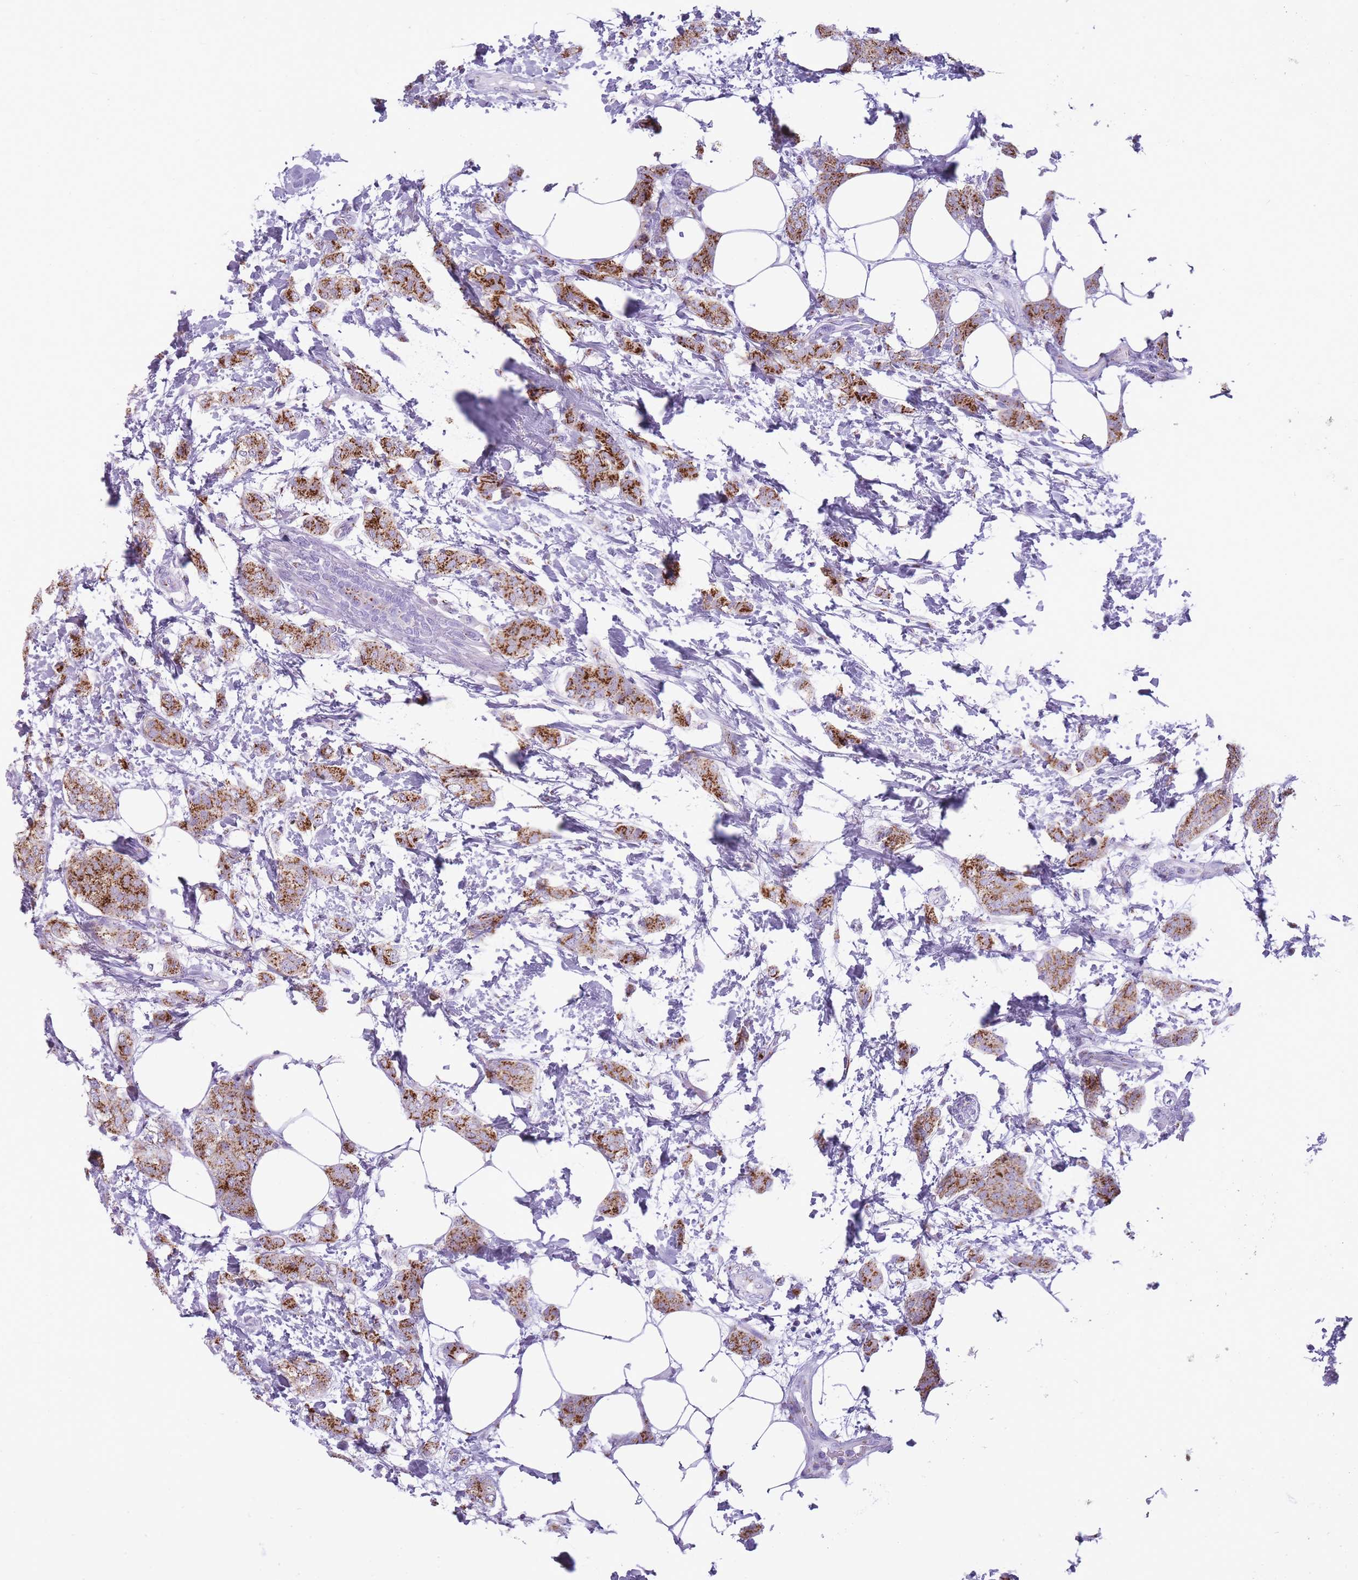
{"staining": {"intensity": "strong", "quantity": "25%-75%", "location": "cytoplasmic/membranous"}, "tissue": "breast cancer", "cell_type": "Tumor cells", "image_type": "cancer", "snomed": [{"axis": "morphology", "description": "Duct carcinoma"}, {"axis": "topography", "description": "Breast"}], "caption": "Breast invasive ductal carcinoma was stained to show a protein in brown. There is high levels of strong cytoplasmic/membranous expression in about 25%-75% of tumor cells.", "gene": "B4GALT2", "patient": {"sex": "female", "age": 72}}